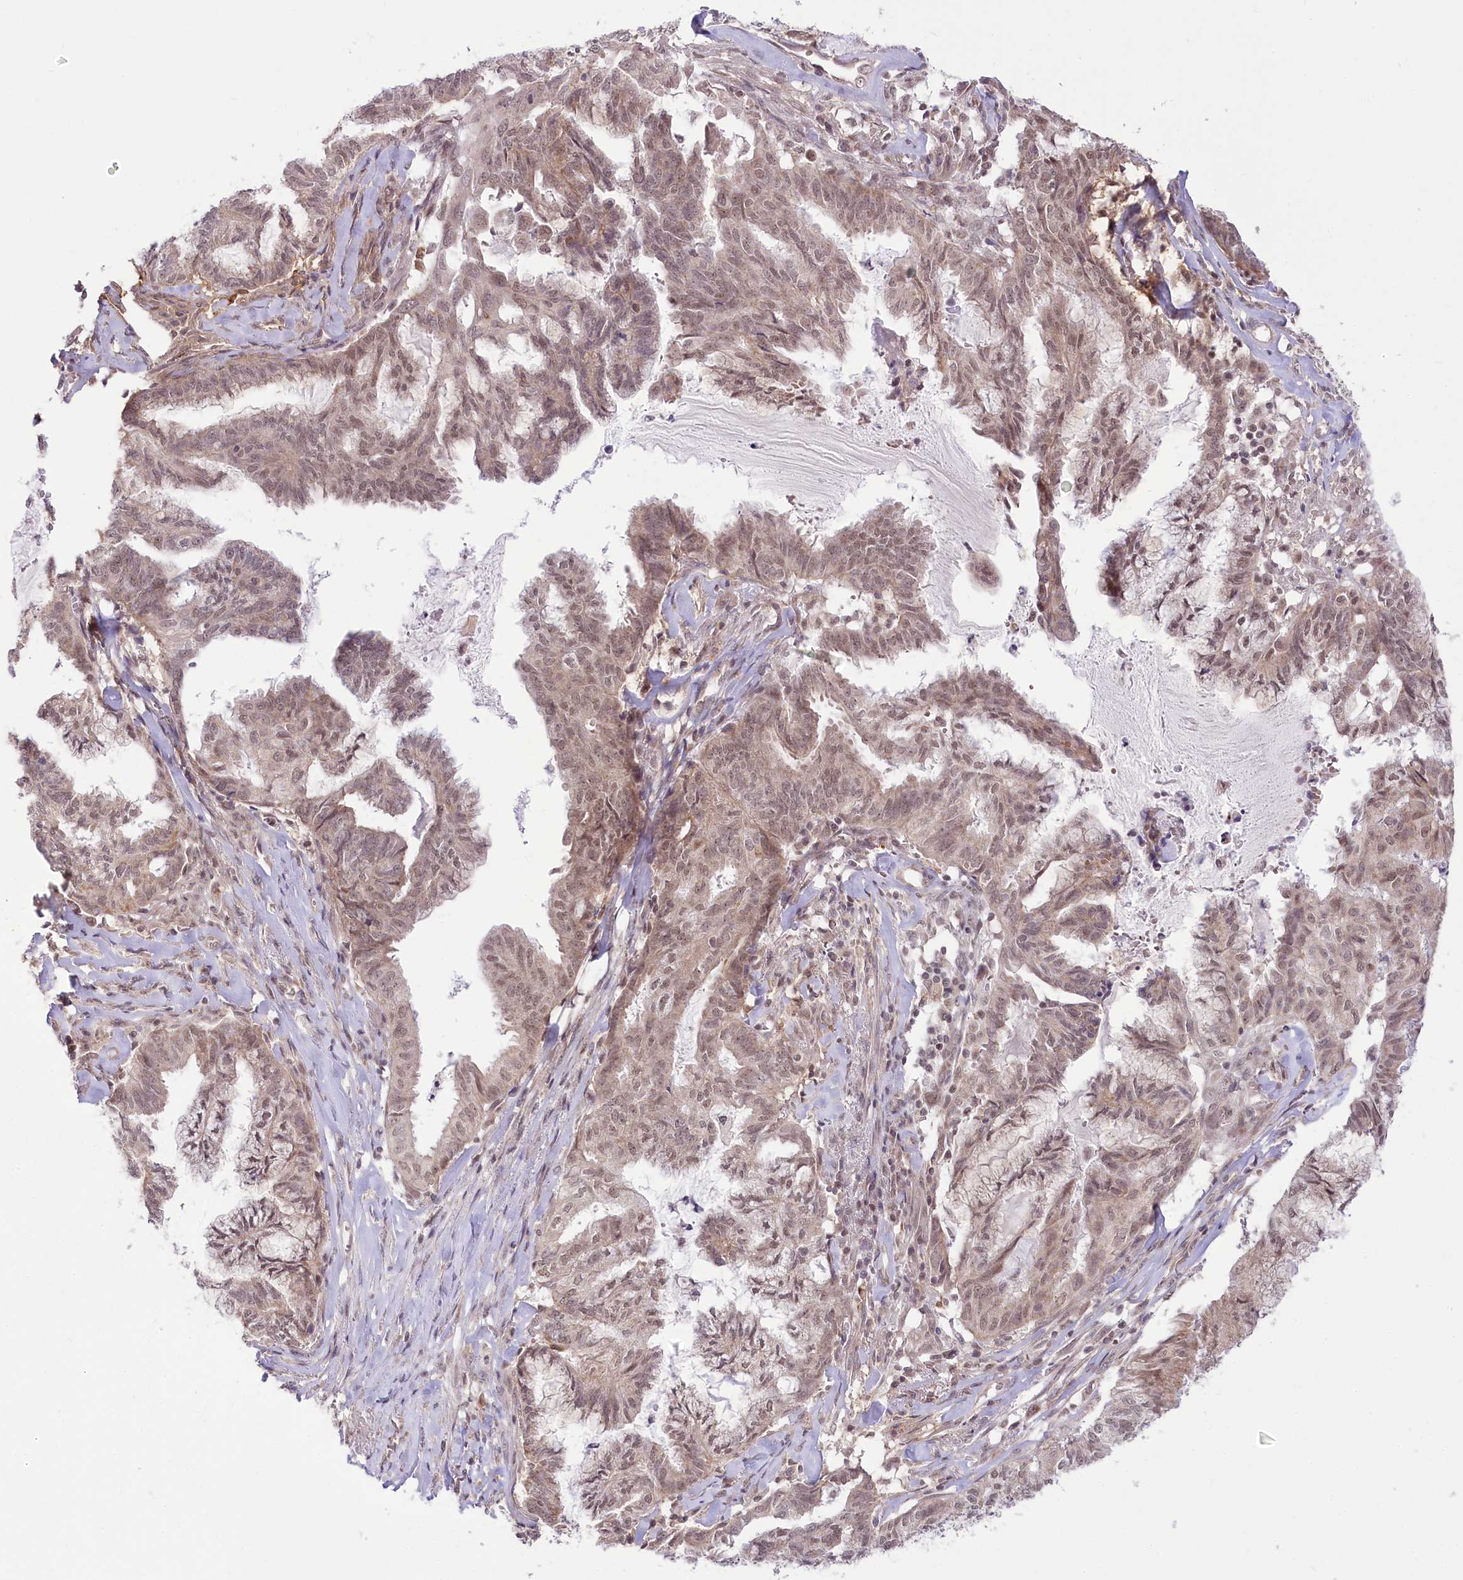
{"staining": {"intensity": "weak", "quantity": ">75%", "location": "nuclear"}, "tissue": "endometrial cancer", "cell_type": "Tumor cells", "image_type": "cancer", "snomed": [{"axis": "morphology", "description": "Adenocarcinoma, NOS"}, {"axis": "topography", "description": "Endometrium"}], "caption": "Immunohistochemistry (IHC) (DAB (3,3'-diaminobenzidine)) staining of human endometrial cancer (adenocarcinoma) shows weak nuclear protein positivity in about >75% of tumor cells.", "gene": "ZMAT2", "patient": {"sex": "female", "age": 86}}